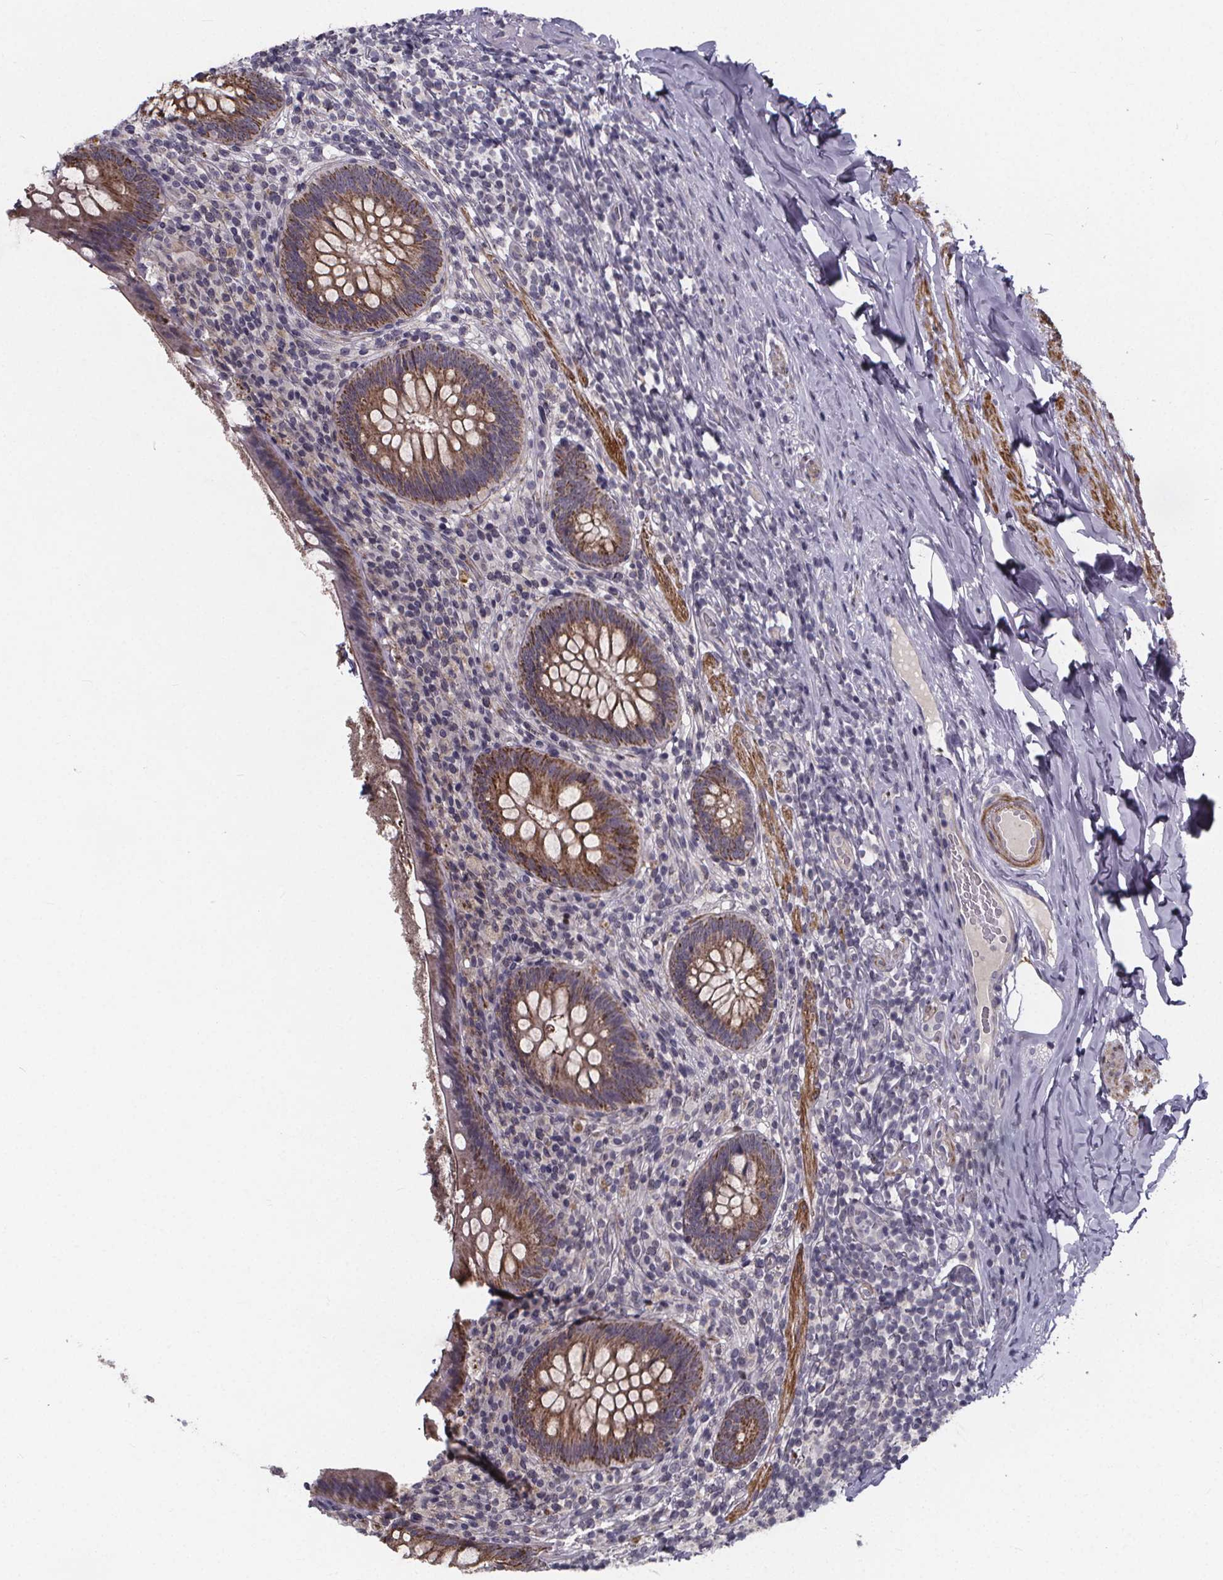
{"staining": {"intensity": "moderate", "quantity": "25%-75%", "location": "cytoplasmic/membranous"}, "tissue": "appendix", "cell_type": "Glandular cells", "image_type": "normal", "snomed": [{"axis": "morphology", "description": "Normal tissue, NOS"}, {"axis": "topography", "description": "Appendix"}], "caption": "This micrograph reveals immunohistochemistry (IHC) staining of normal appendix, with medium moderate cytoplasmic/membranous expression in about 25%-75% of glandular cells.", "gene": "FBXW2", "patient": {"sex": "male", "age": 47}}